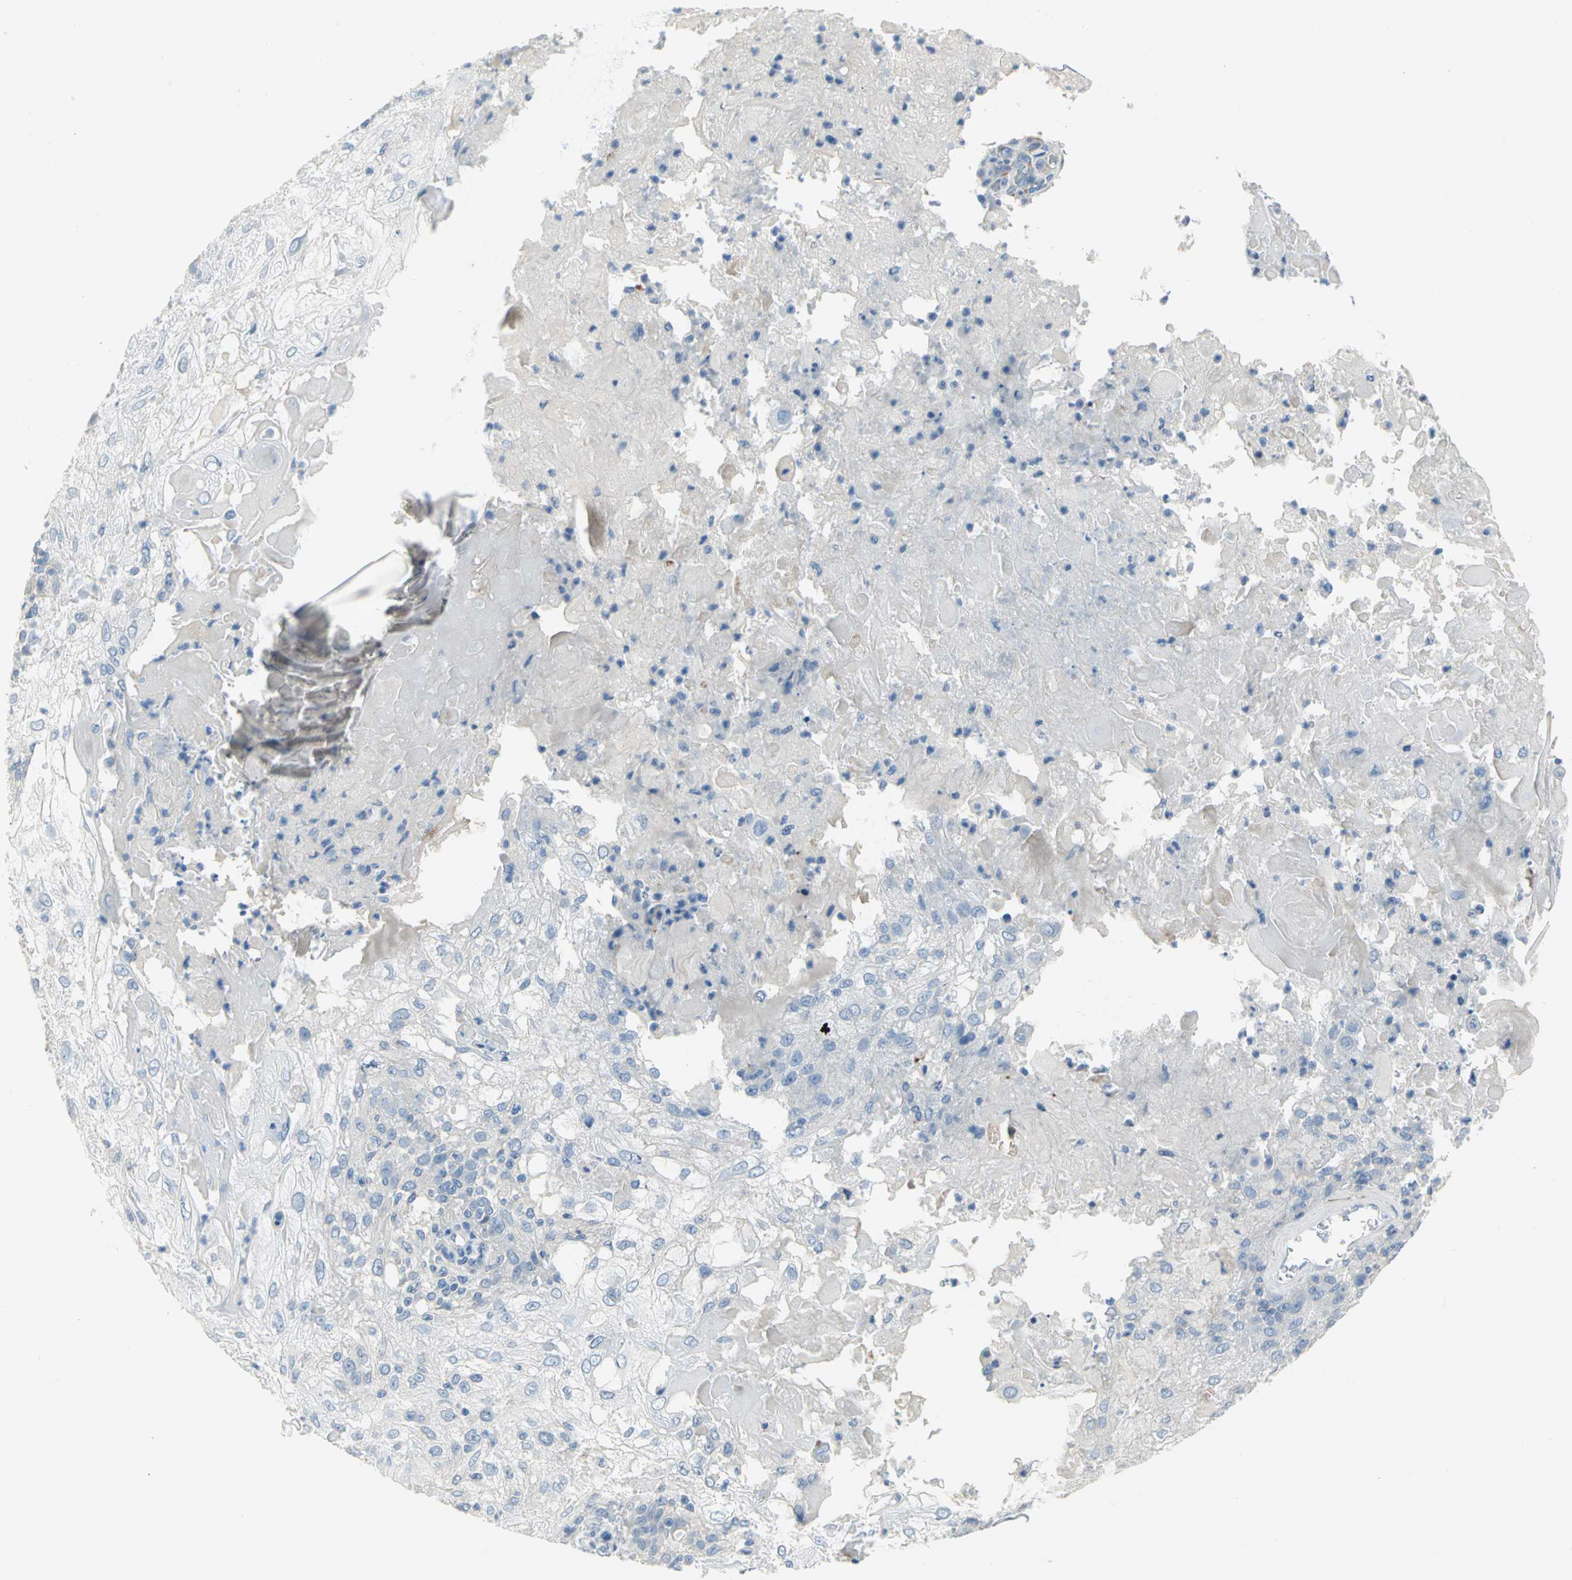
{"staining": {"intensity": "negative", "quantity": "none", "location": "none"}, "tissue": "skin cancer", "cell_type": "Tumor cells", "image_type": "cancer", "snomed": [{"axis": "morphology", "description": "Normal tissue, NOS"}, {"axis": "morphology", "description": "Squamous cell carcinoma, NOS"}, {"axis": "topography", "description": "Skin"}], "caption": "Tumor cells show no significant positivity in skin cancer (squamous cell carcinoma).", "gene": "ALOX15", "patient": {"sex": "female", "age": 83}}